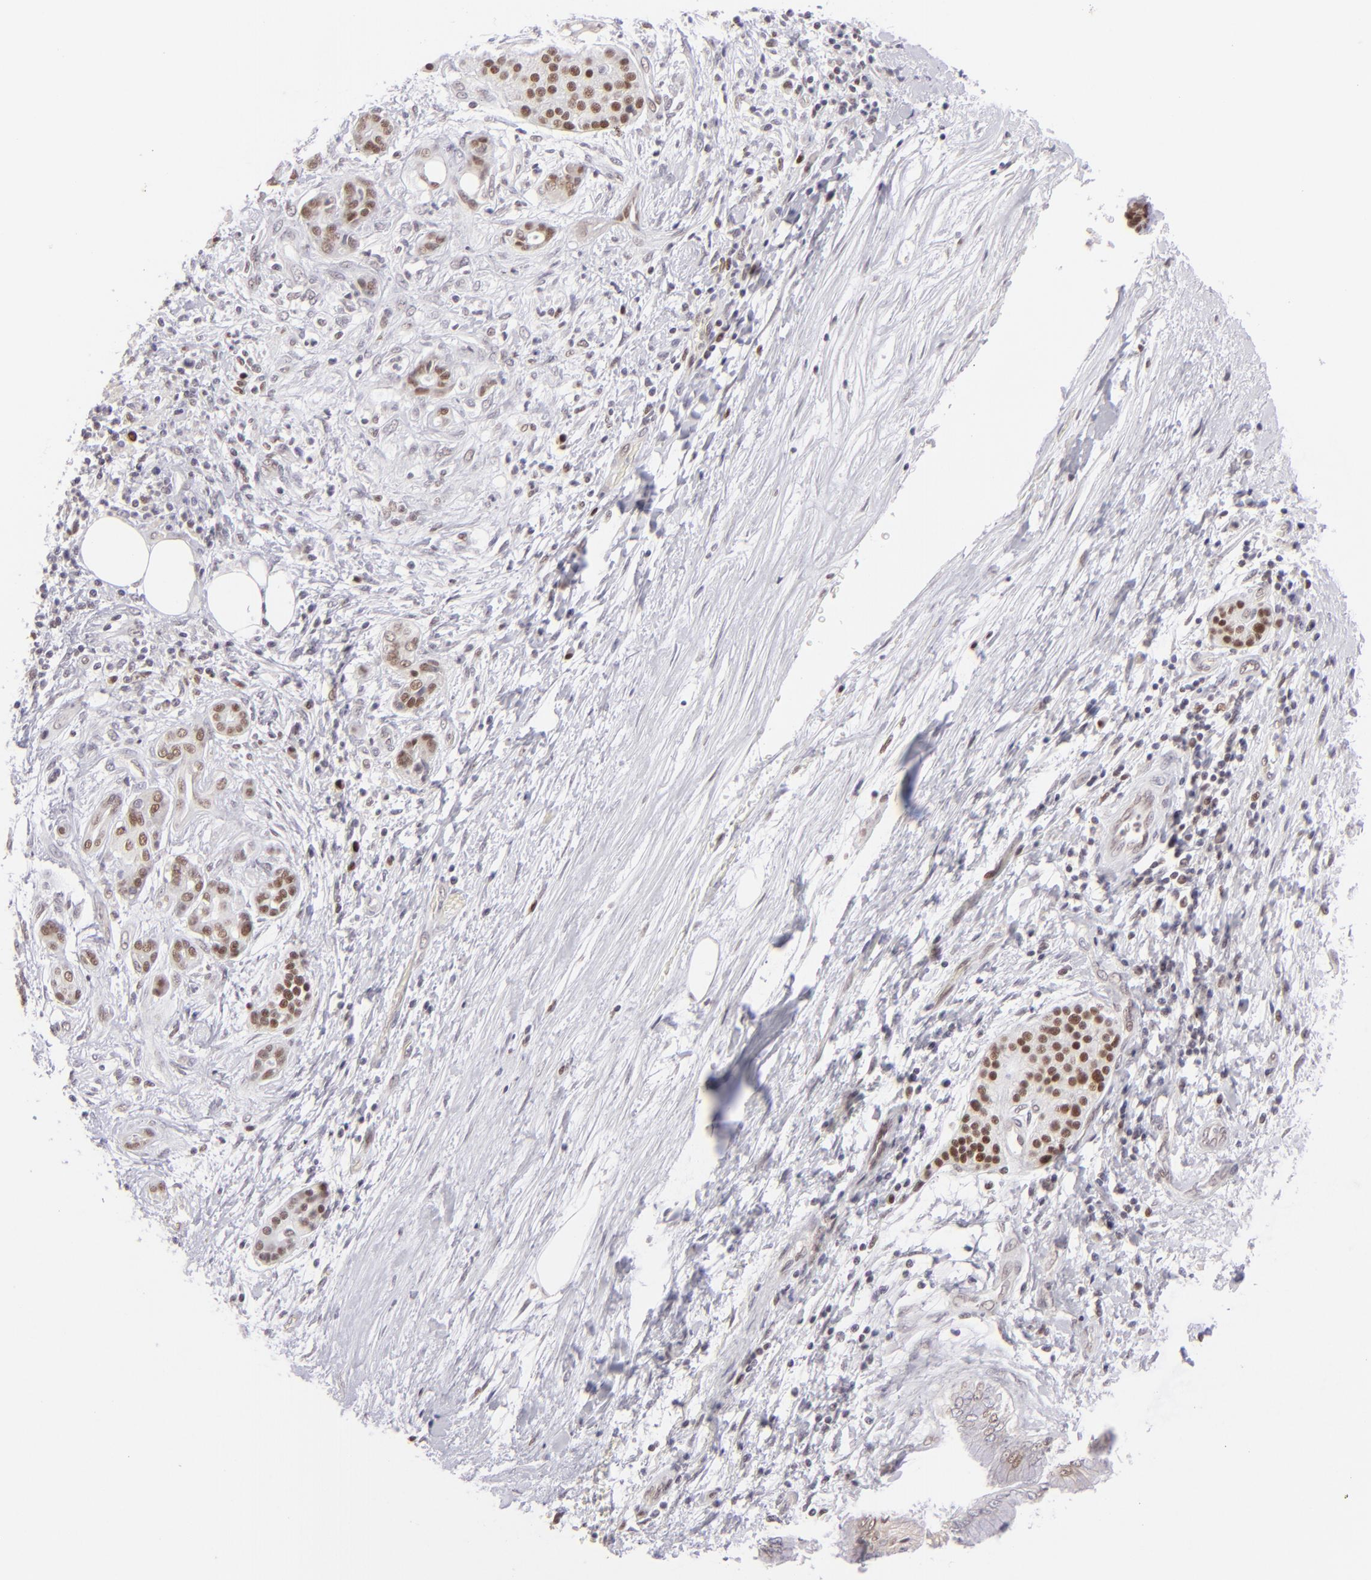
{"staining": {"intensity": "moderate", "quantity": "25%-75%", "location": "nuclear"}, "tissue": "pancreatic cancer", "cell_type": "Tumor cells", "image_type": "cancer", "snomed": [{"axis": "morphology", "description": "Adenocarcinoma, NOS"}, {"axis": "topography", "description": "Pancreas"}], "caption": "High-magnification brightfield microscopy of pancreatic cancer stained with DAB (3,3'-diaminobenzidine) (brown) and counterstained with hematoxylin (blue). tumor cells exhibit moderate nuclear expression is seen in approximately25%-75% of cells.", "gene": "POU2F1", "patient": {"sex": "female", "age": 70}}